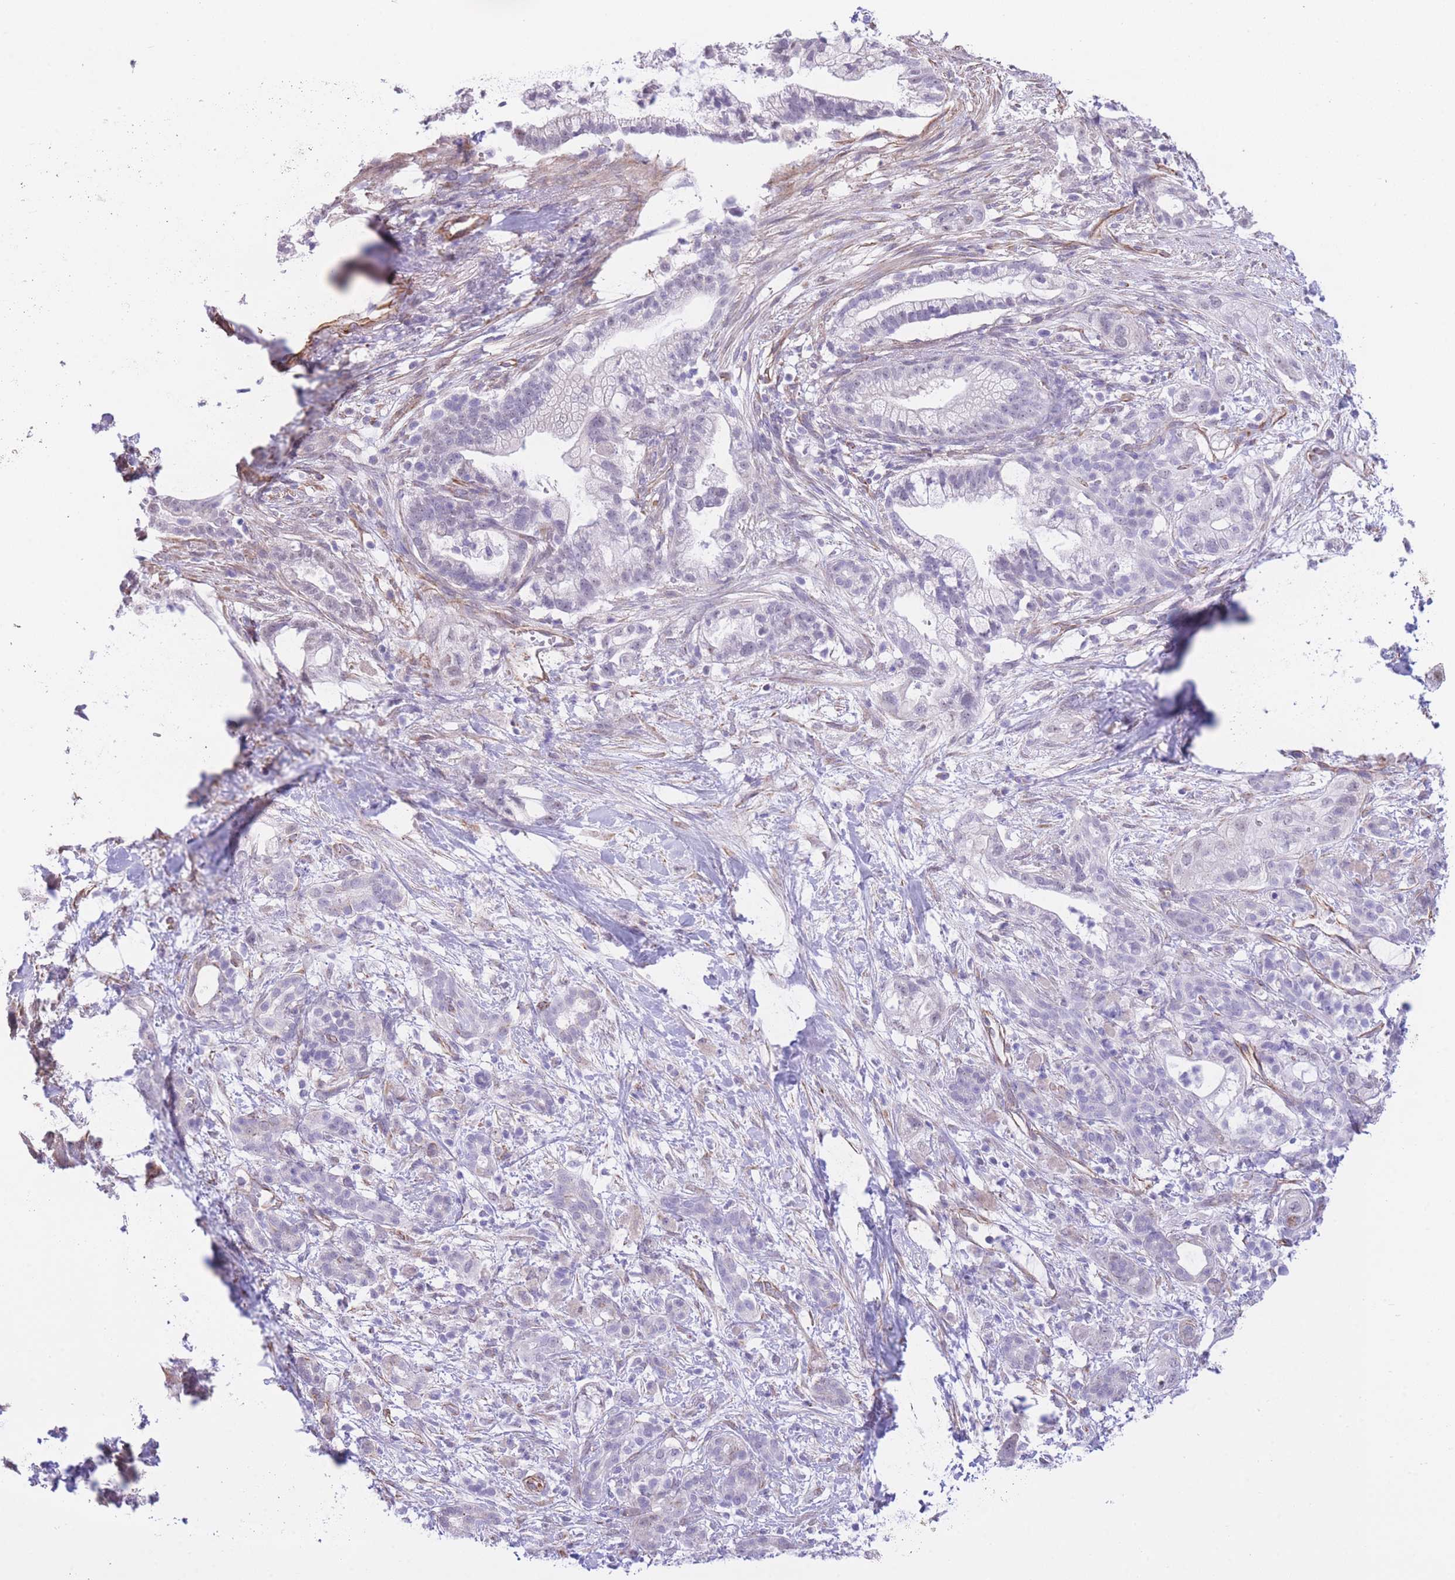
{"staining": {"intensity": "negative", "quantity": "none", "location": "none"}, "tissue": "pancreatic cancer", "cell_type": "Tumor cells", "image_type": "cancer", "snomed": [{"axis": "morphology", "description": "Adenocarcinoma, NOS"}, {"axis": "topography", "description": "Pancreas"}], "caption": "The immunohistochemistry histopathology image has no significant positivity in tumor cells of pancreatic adenocarcinoma tissue.", "gene": "PSG8", "patient": {"sex": "male", "age": 44}}